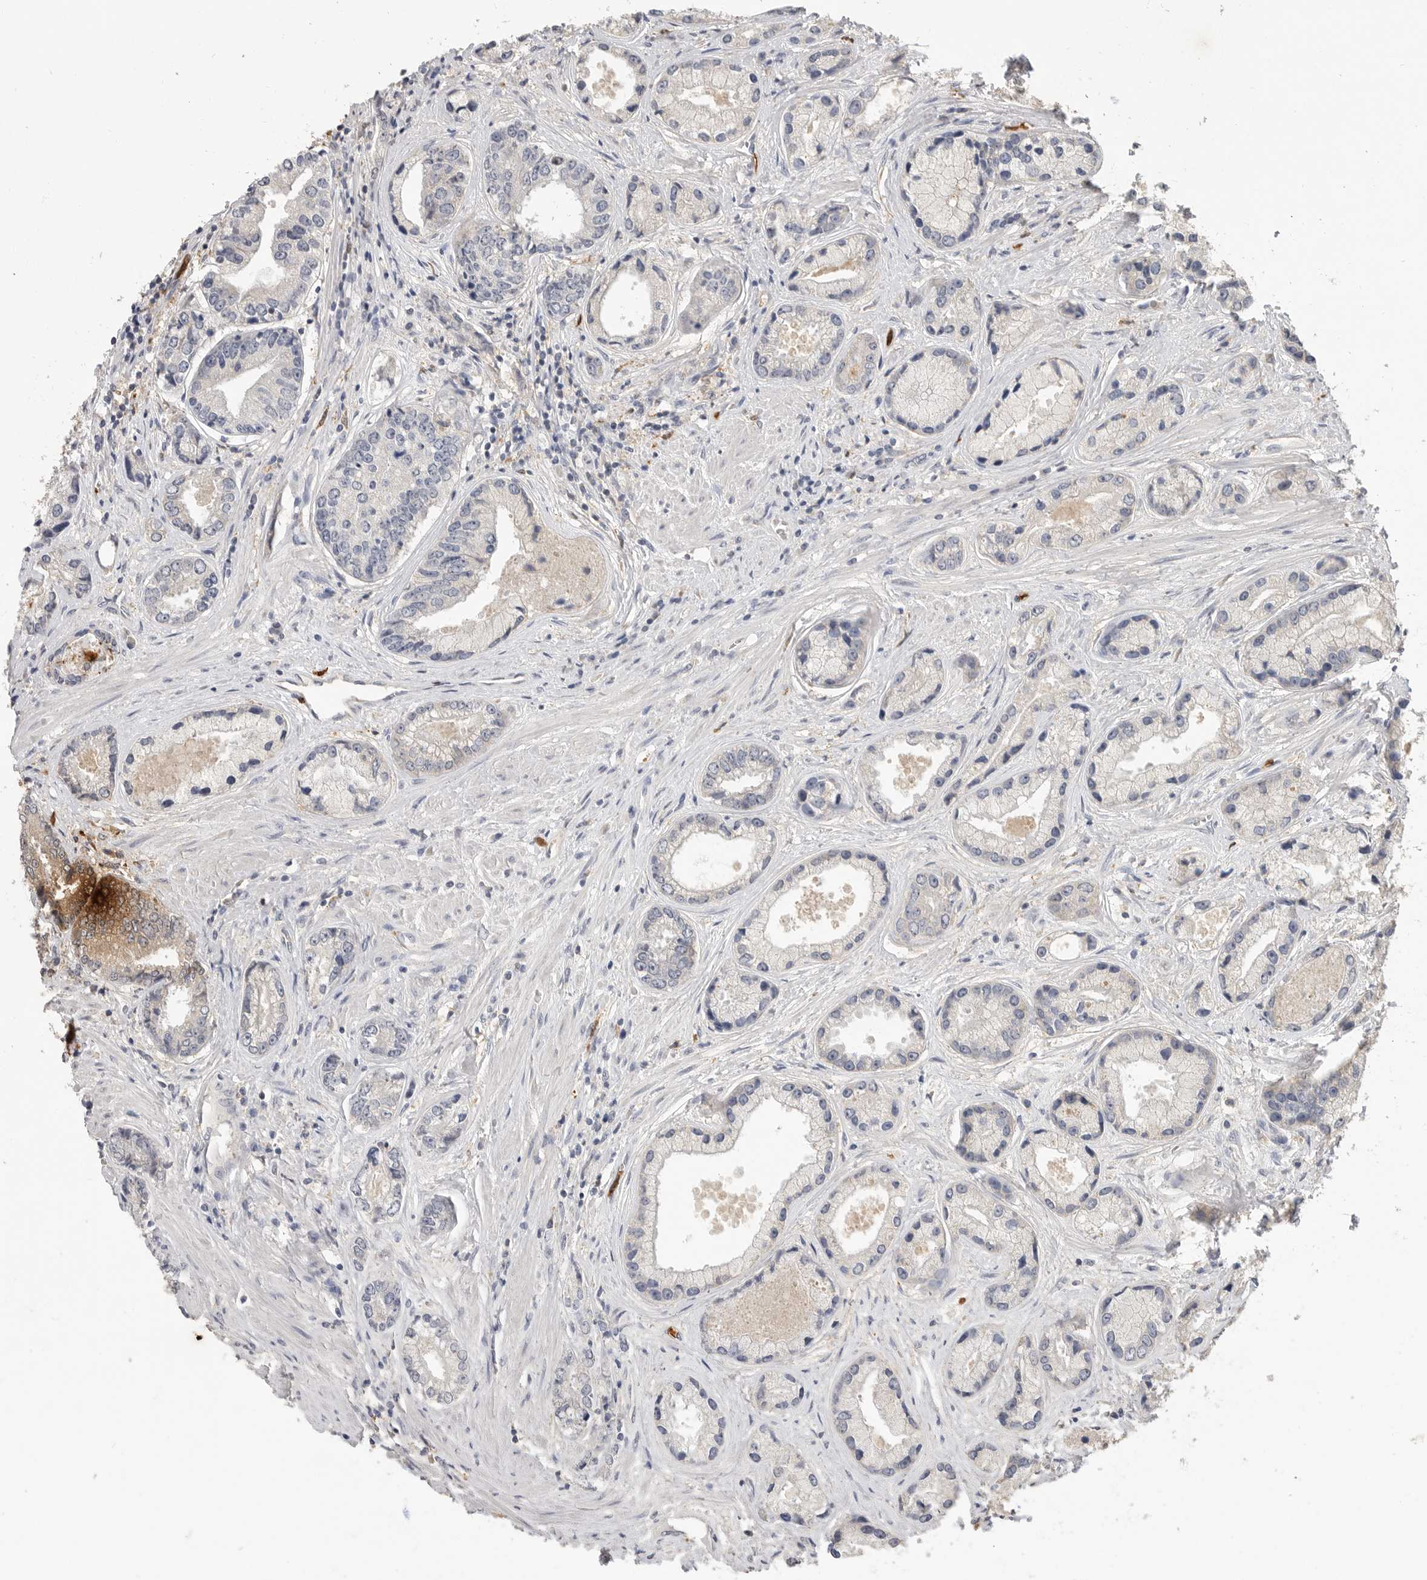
{"staining": {"intensity": "negative", "quantity": "none", "location": "none"}, "tissue": "prostate cancer", "cell_type": "Tumor cells", "image_type": "cancer", "snomed": [{"axis": "morphology", "description": "Adenocarcinoma, High grade"}, {"axis": "topography", "description": "Prostate"}], "caption": "Prostate cancer (adenocarcinoma (high-grade)) was stained to show a protein in brown. There is no significant staining in tumor cells.", "gene": "LTBR", "patient": {"sex": "male", "age": 61}}